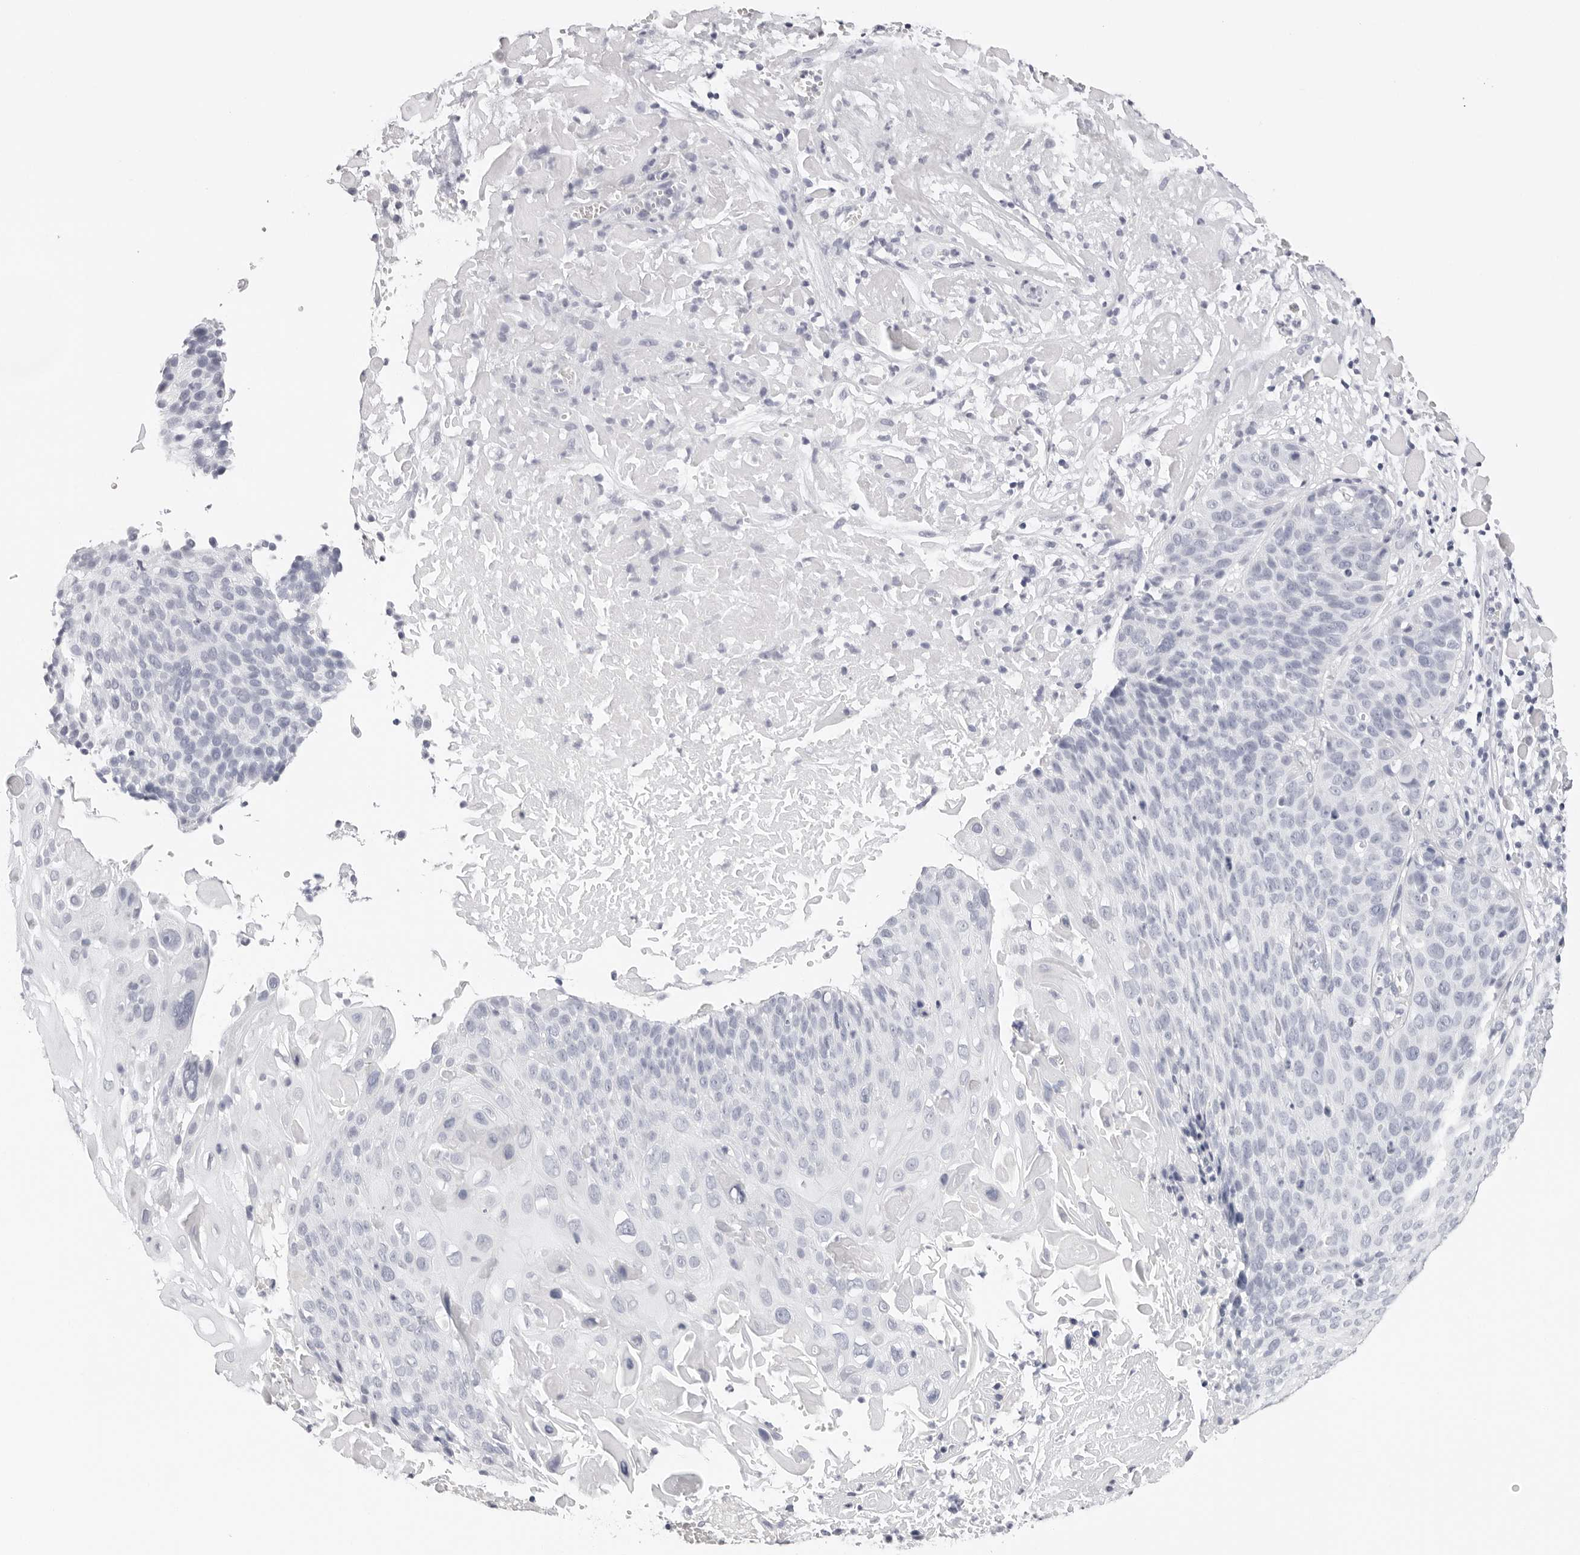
{"staining": {"intensity": "negative", "quantity": "none", "location": "none"}, "tissue": "cervical cancer", "cell_type": "Tumor cells", "image_type": "cancer", "snomed": [{"axis": "morphology", "description": "Squamous cell carcinoma, NOS"}, {"axis": "topography", "description": "Cervix"}], "caption": "Tumor cells are negative for brown protein staining in cervical cancer.", "gene": "CST5", "patient": {"sex": "female", "age": 74}}